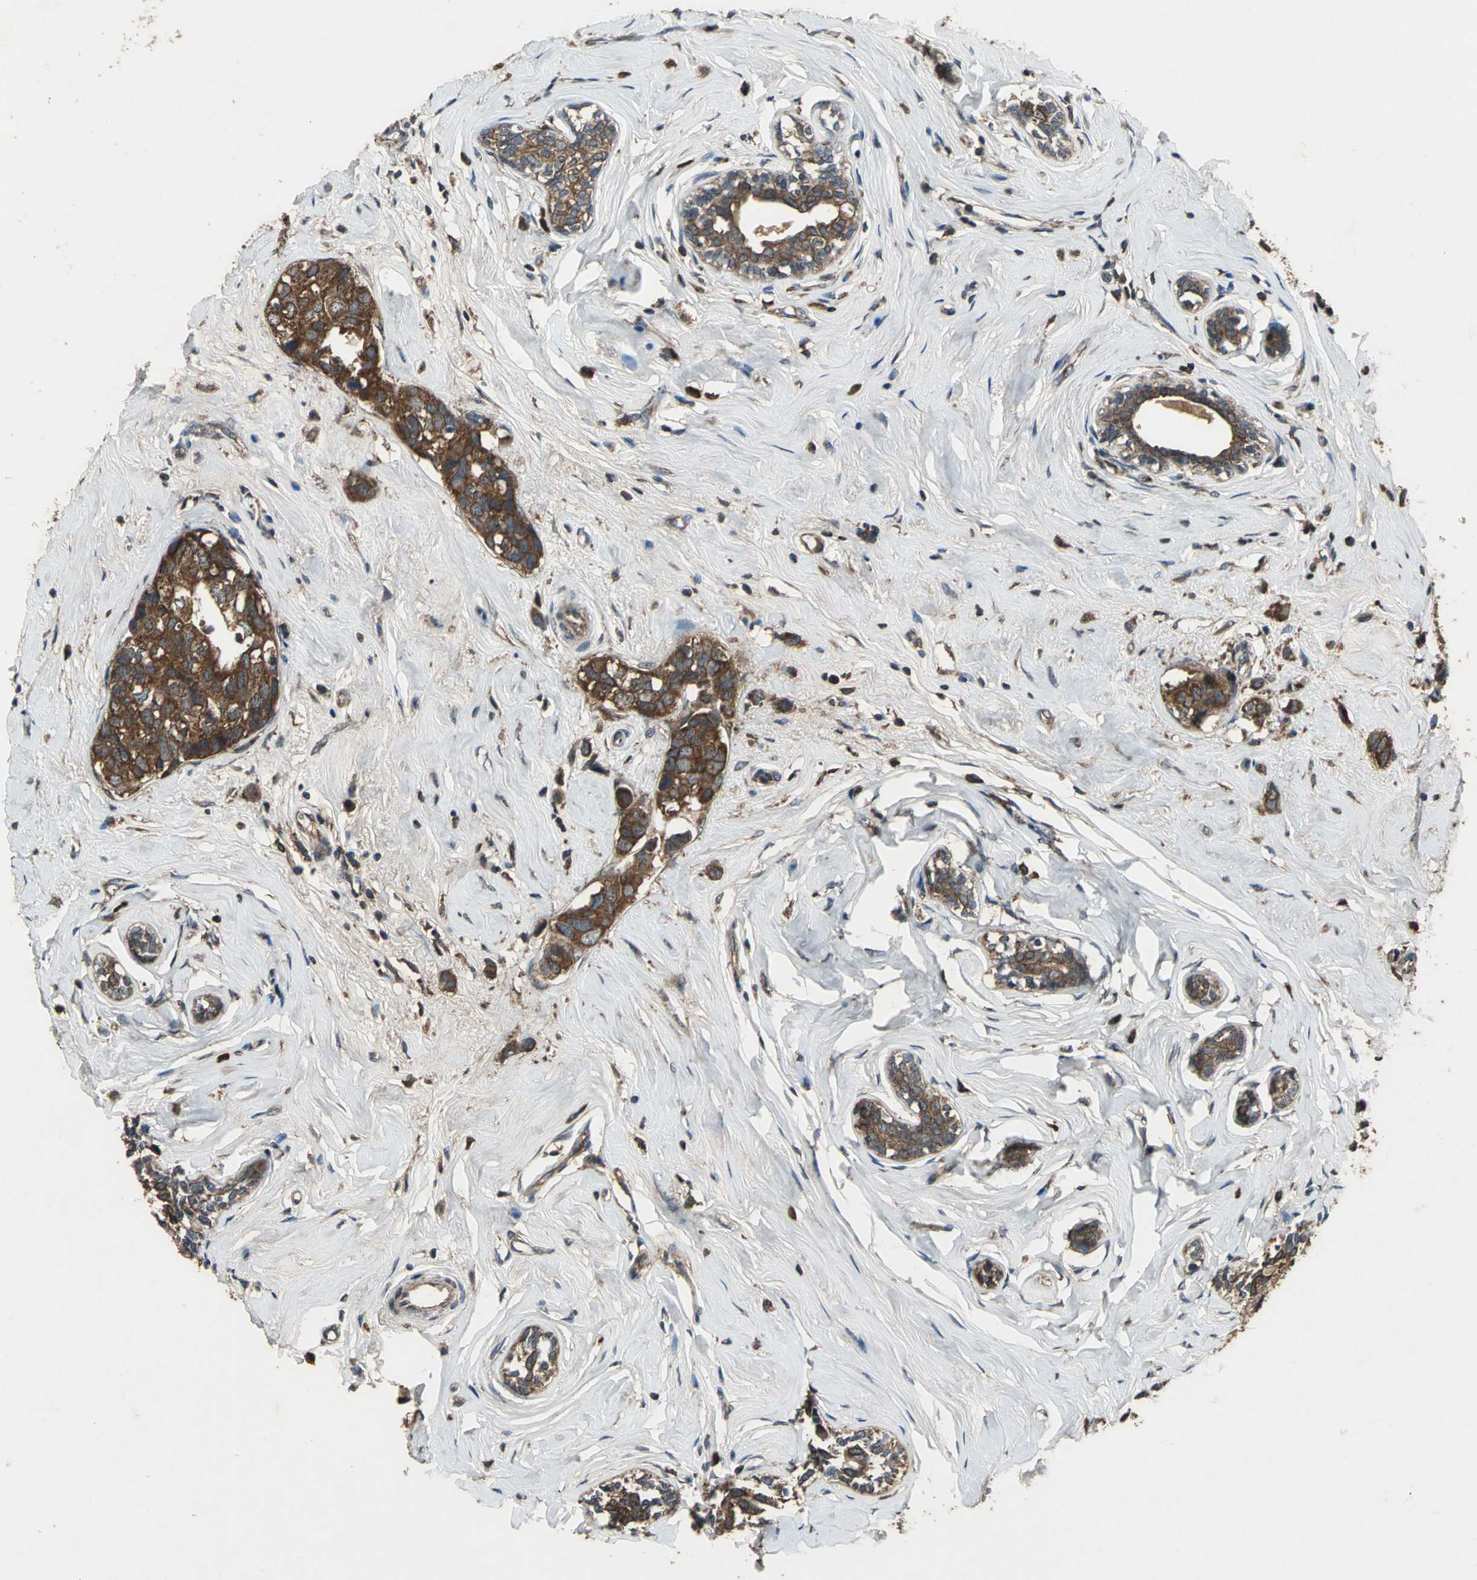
{"staining": {"intensity": "strong", "quantity": ">75%", "location": "cytoplasmic/membranous"}, "tissue": "breast cancer", "cell_type": "Tumor cells", "image_type": "cancer", "snomed": [{"axis": "morphology", "description": "Normal tissue, NOS"}, {"axis": "morphology", "description": "Duct carcinoma"}, {"axis": "topography", "description": "Breast"}], "caption": "This image demonstrates immunohistochemistry (IHC) staining of human breast cancer, with high strong cytoplasmic/membranous positivity in about >75% of tumor cells.", "gene": "ZNF608", "patient": {"sex": "female", "age": 50}}